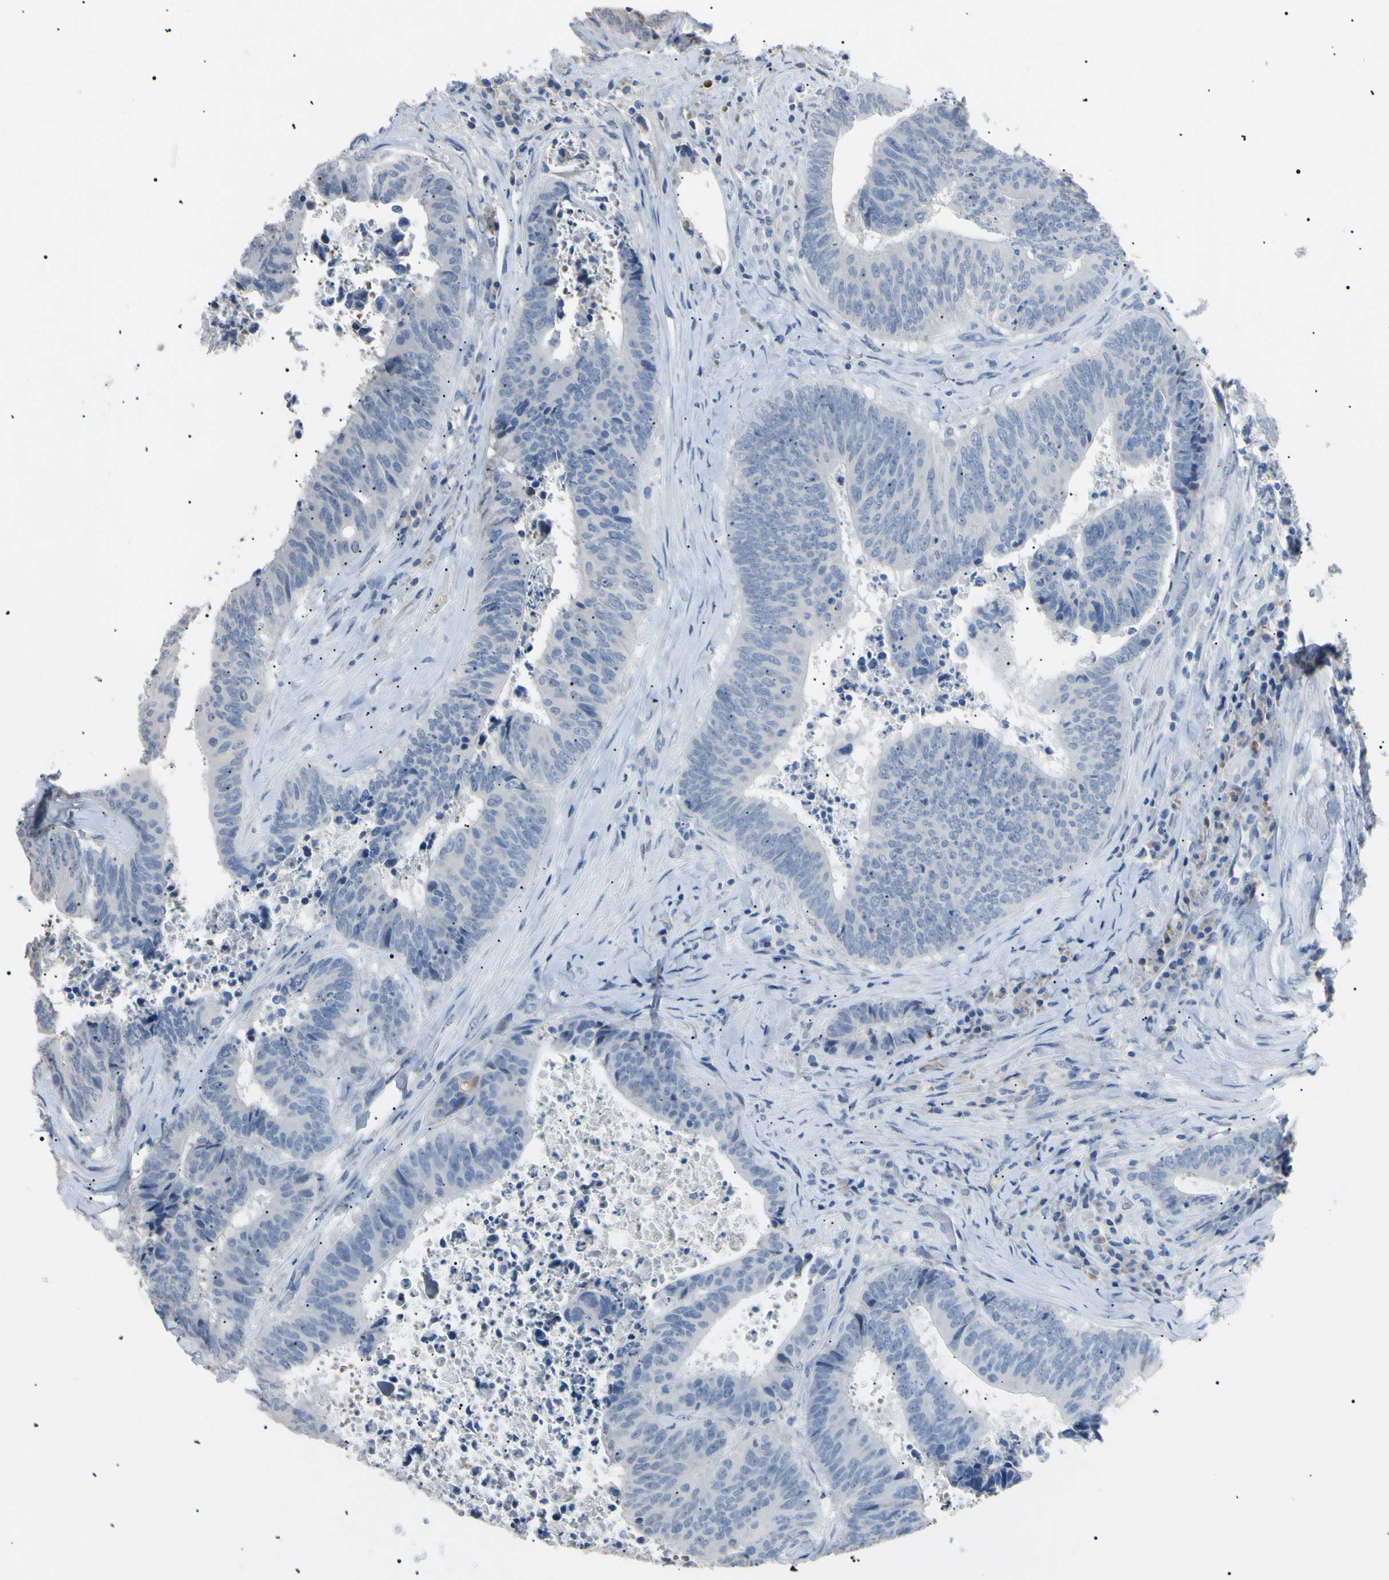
{"staining": {"intensity": "negative", "quantity": "none", "location": "none"}, "tissue": "colorectal cancer", "cell_type": "Tumor cells", "image_type": "cancer", "snomed": [{"axis": "morphology", "description": "Adenocarcinoma, NOS"}, {"axis": "topography", "description": "Rectum"}], "caption": "Immunohistochemistry micrograph of neoplastic tissue: human colorectal cancer stained with DAB (3,3'-diaminobenzidine) reveals no significant protein staining in tumor cells.", "gene": "CGB3", "patient": {"sex": "female", "age": 65}}